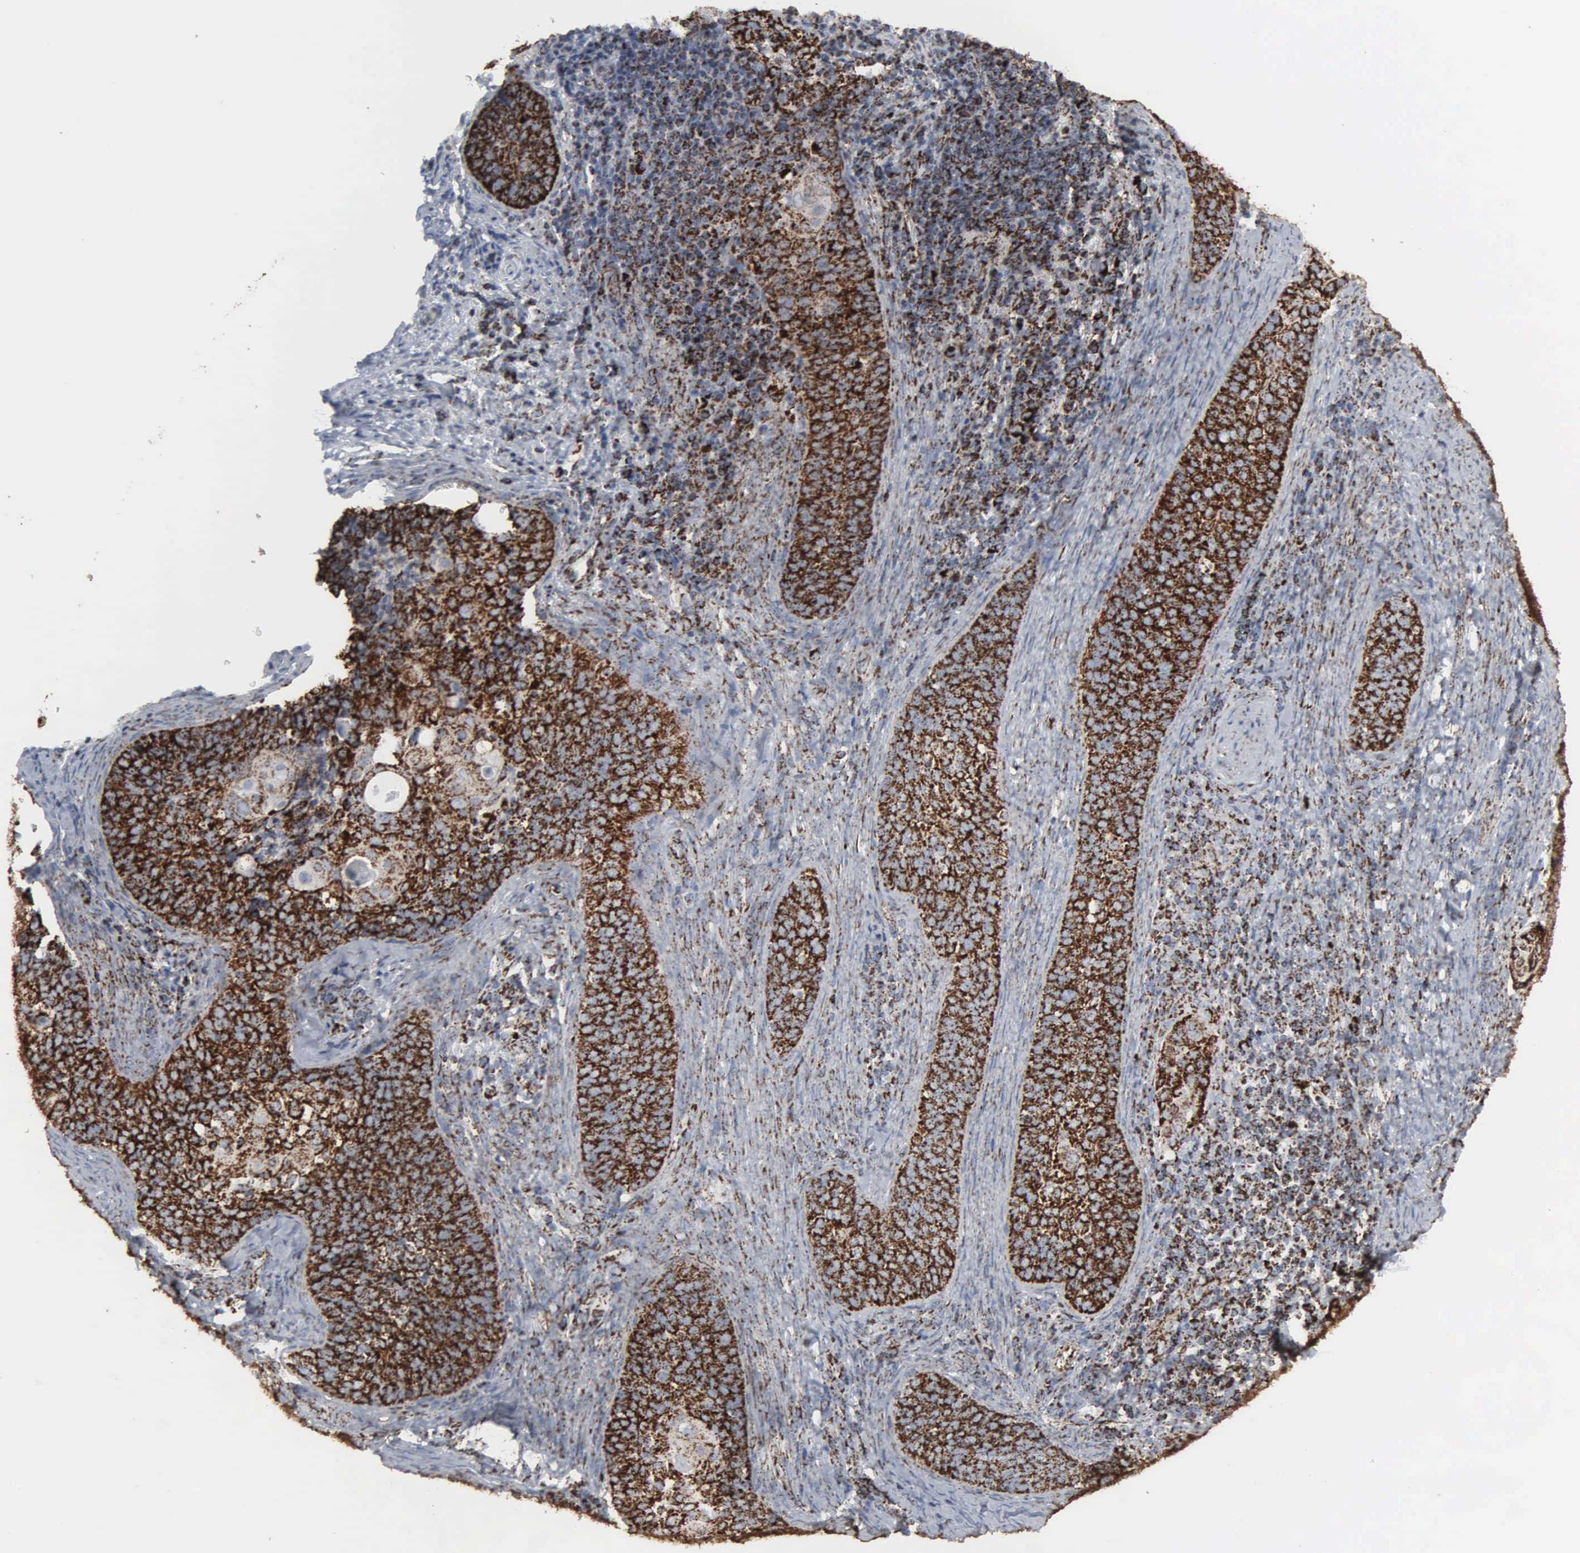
{"staining": {"intensity": "strong", "quantity": ">75%", "location": "cytoplasmic/membranous"}, "tissue": "cervical cancer", "cell_type": "Tumor cells", "image_type": "cancer", "snomed": [{"axis": "morphology", "description": "Squamous cell carcinoma, NOS"}, {"axis": "topography", "description": "Cervix"}], "caption": "This photomicrograph exhibits immunohistochemistry staining of human cervical cancer (squamous cell carcinoma), with high strong cytoplasmic/membranous staining in approximately >75% of tumor cells.", "gene": "HSPA9", "patient": {"sex": "female", "age": 33}}